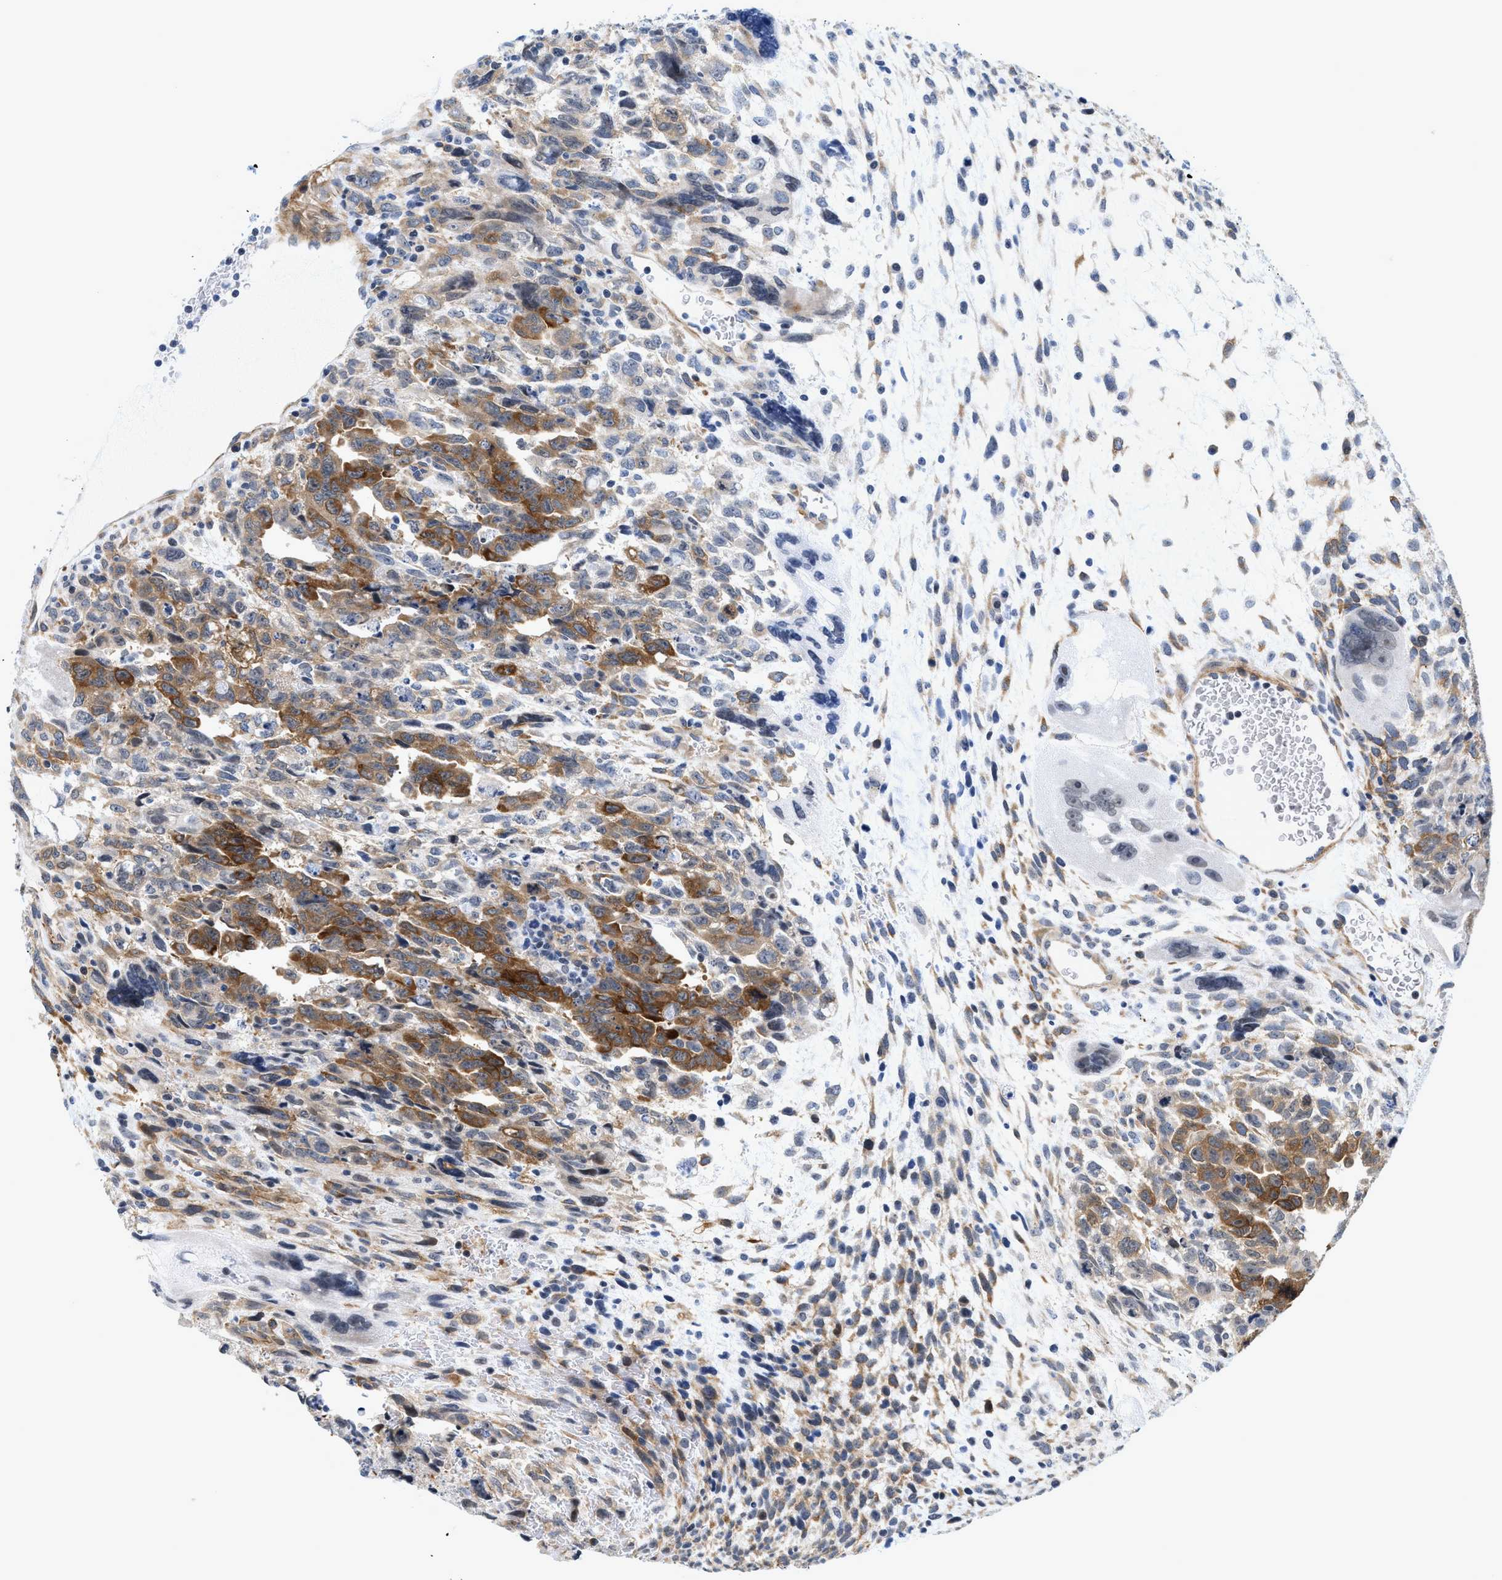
{"staining": {"intensity": "moderate", "quantity": "25%-75%", "location": "cytoplasmic/membranous"}, "tissue": "testis cancer", "cell_type": "Tumor cells", "image_type": "cancer", "snomed": [{"axis": "morphology", "description": "Carcinoma, Embryonal, NOS"}, {"axis": "topography", "description": "Testis"}], "caption": "DAB immunohistochemical staining of human testis cancer (embryonal carcinoma) shows moderate cytoplasmic/membranous protein staining in approximately 25%-75% of tumor cells.", "gene": "GPRASP2", "patient": {"sex": "male", "age": 28}}